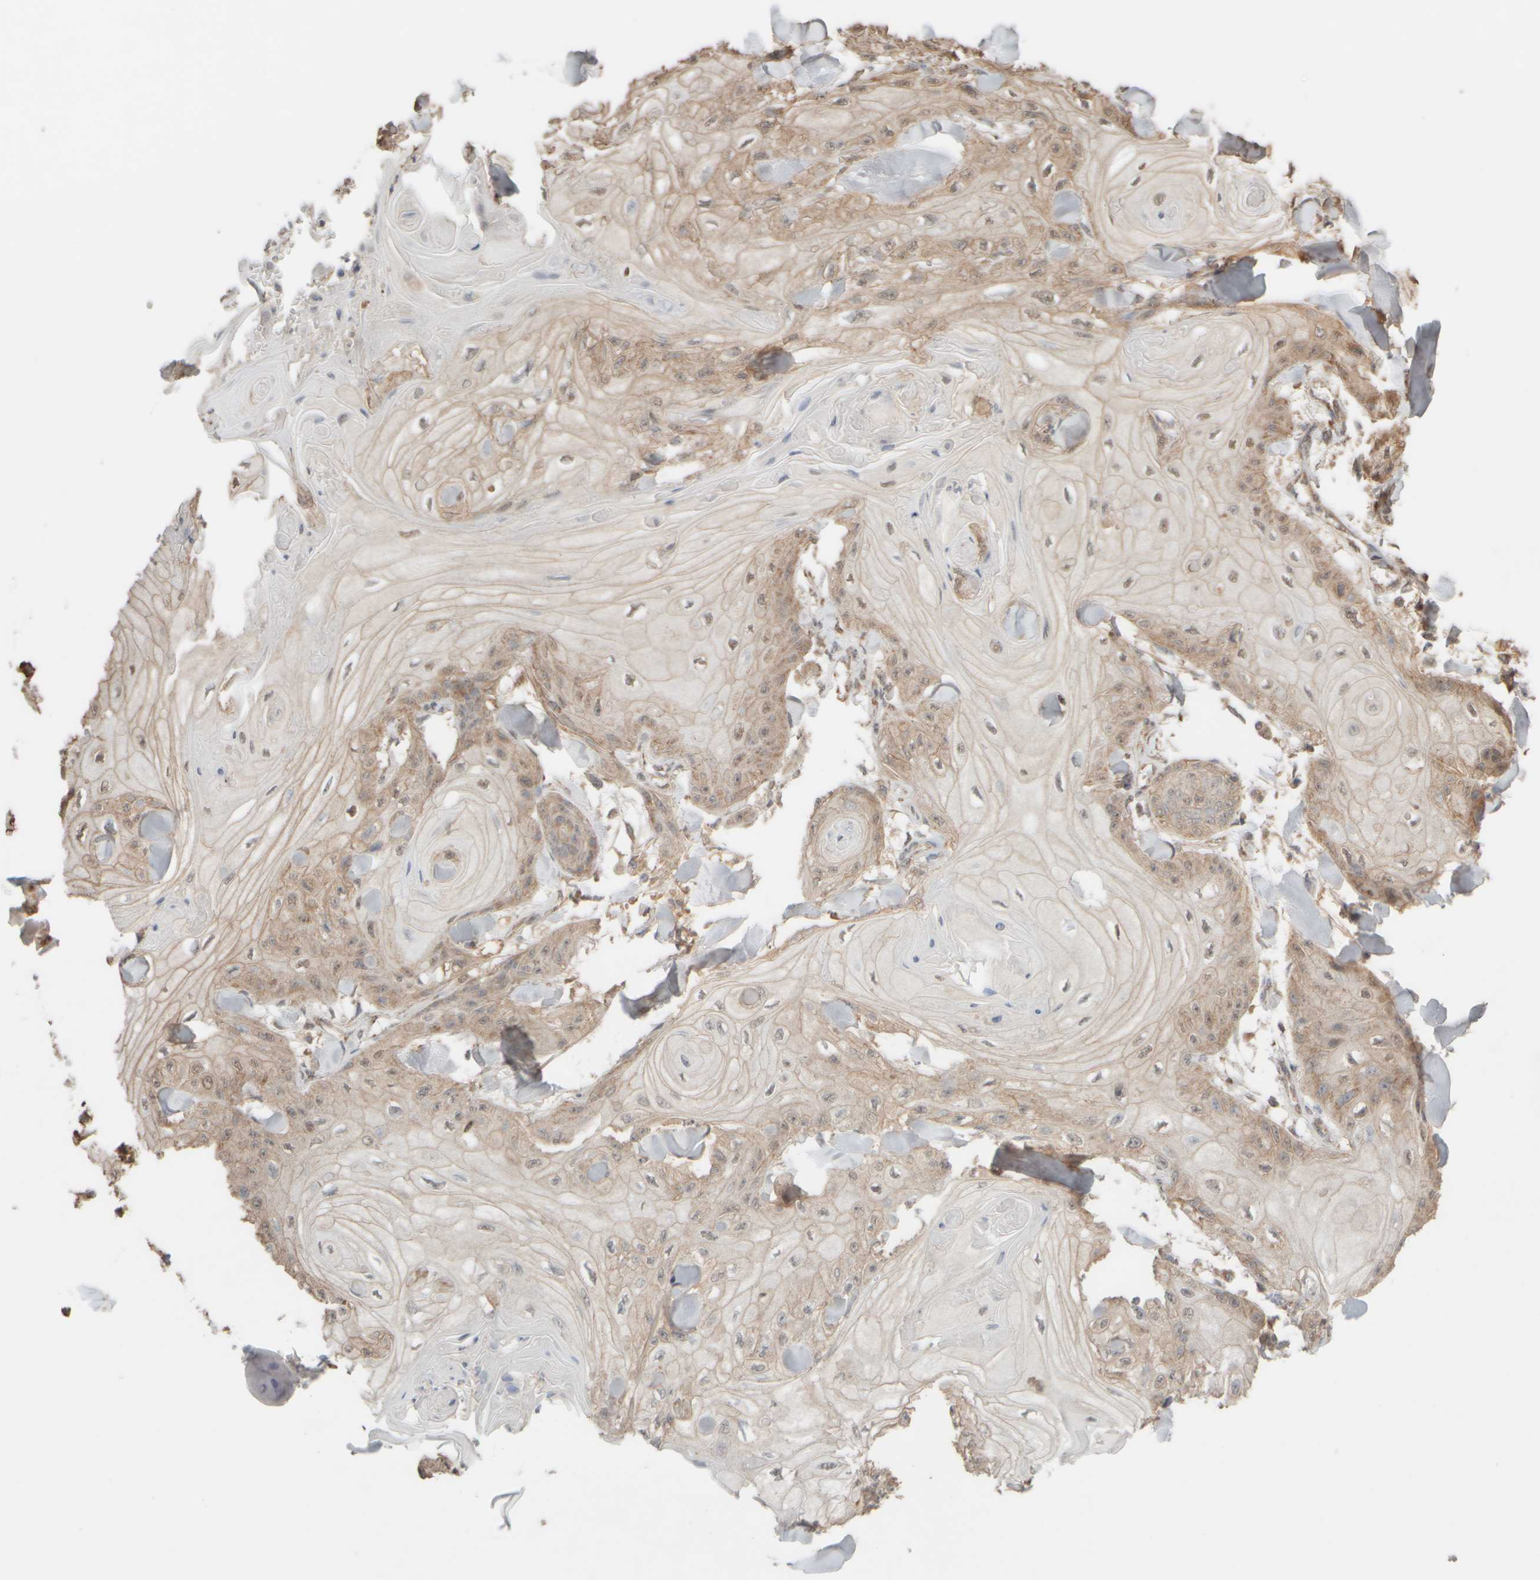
{"staining": {"intensity": "weak", "quantity": "25%-75%", "location": "cytoplasmic/membranous"}, "tissue": "skin cancer", "cell_type": "Tumor cells", "image_type": "cancer", "snomed": [{"axis": "morphology", "description": "Squamous cell carcinoma, NOS"}, {"axis": "topography", "description": "Skin"}], "caption": "About 25%-75% of tumor cells in skin cancer (squamous cell carcinoma) demonstrate weak cytoplasmic/membranous protein positivity as visualized by brown immunohistochemical staining.", "gene": "EIF2B3", "patient": {"sex": "male", "age": 74}}